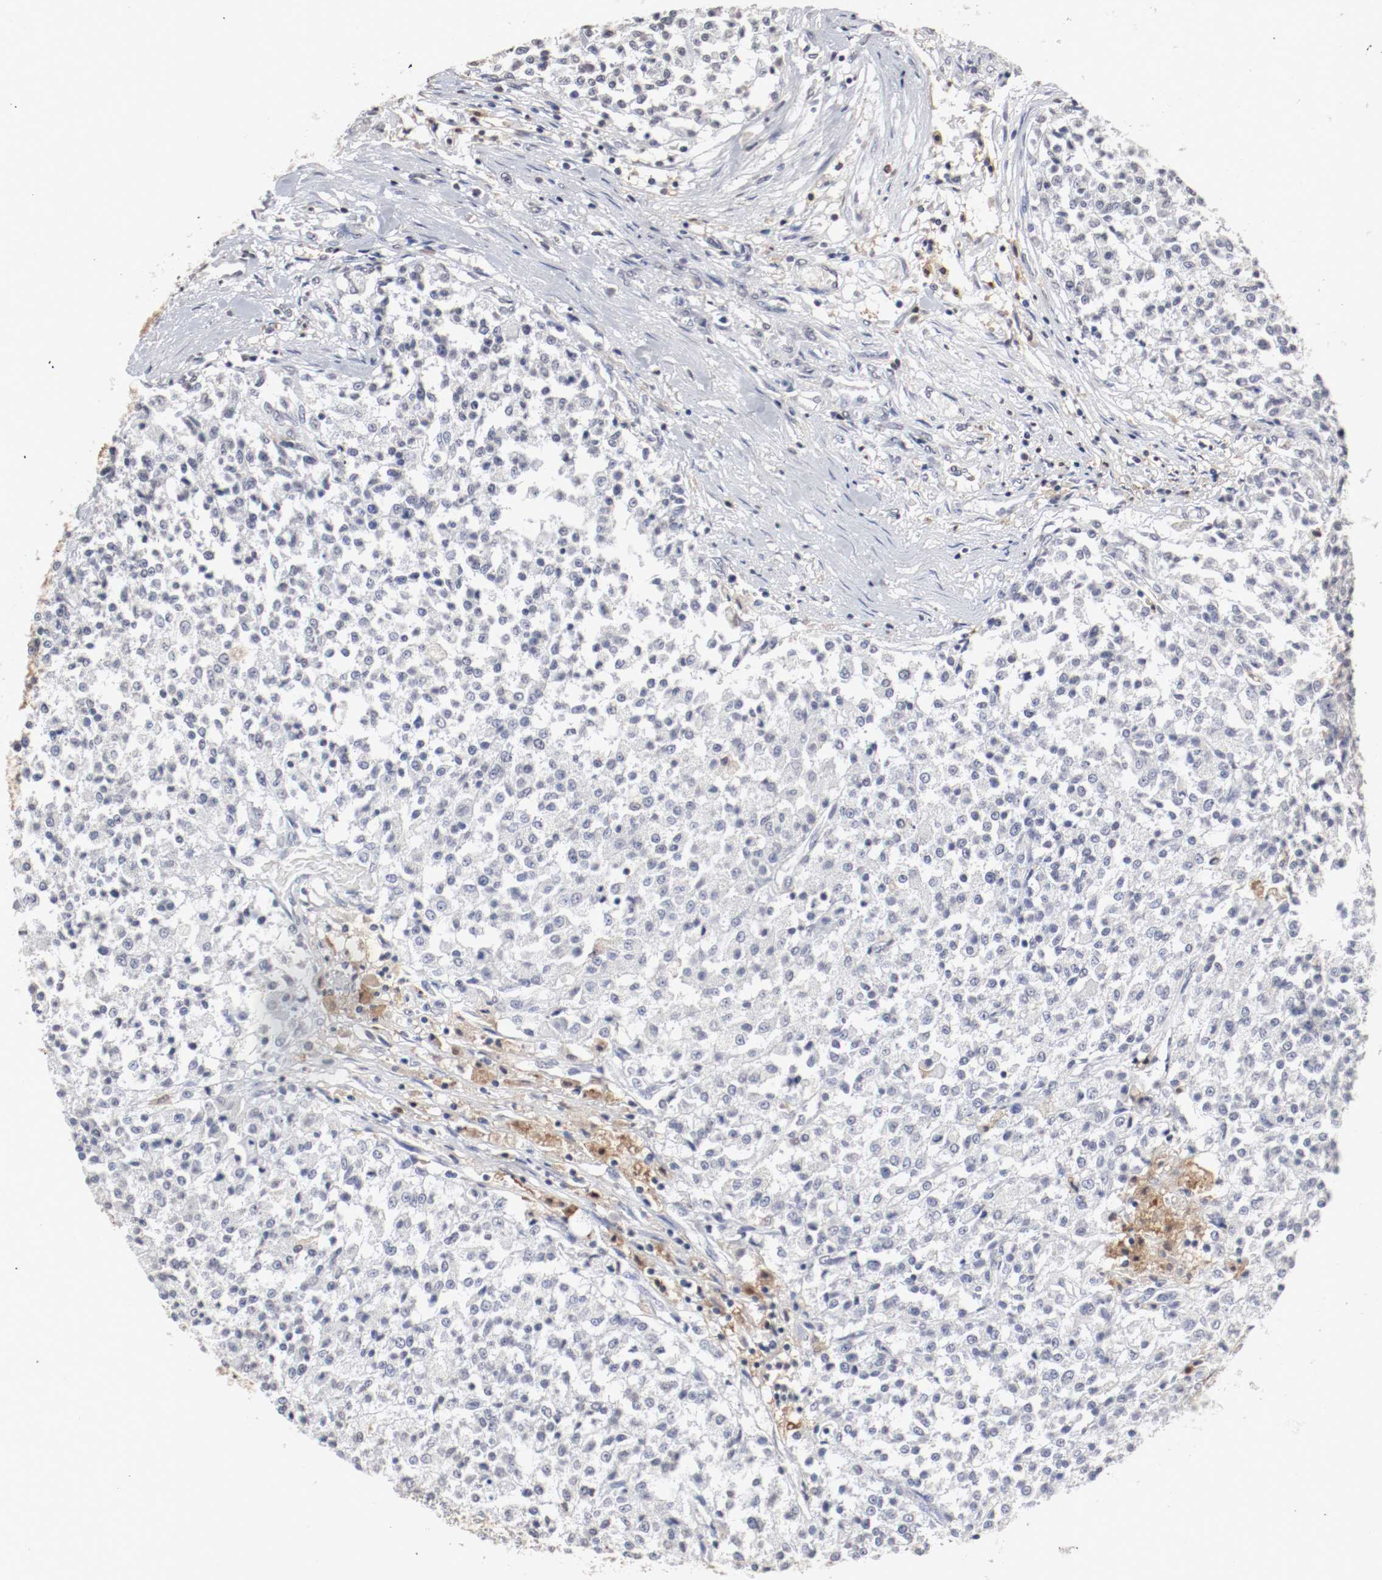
{"staining": {"intensity": "negative", "quantity": "none", "location": "none"}, "tissue": "testis cancer", "cell_type": "Tumor cells", "image_type": "cancer", "snomed": [{"axis": "morphology", "description": "Seminoma, NOS"}, {"axis": "topography", "description": "Testis"}], "caption": "A histopathology image of human seminoma (testis) is negative for staining in tumor cells.", "gene": "WASL", "patient": {"sex": "male", "age": 59}}